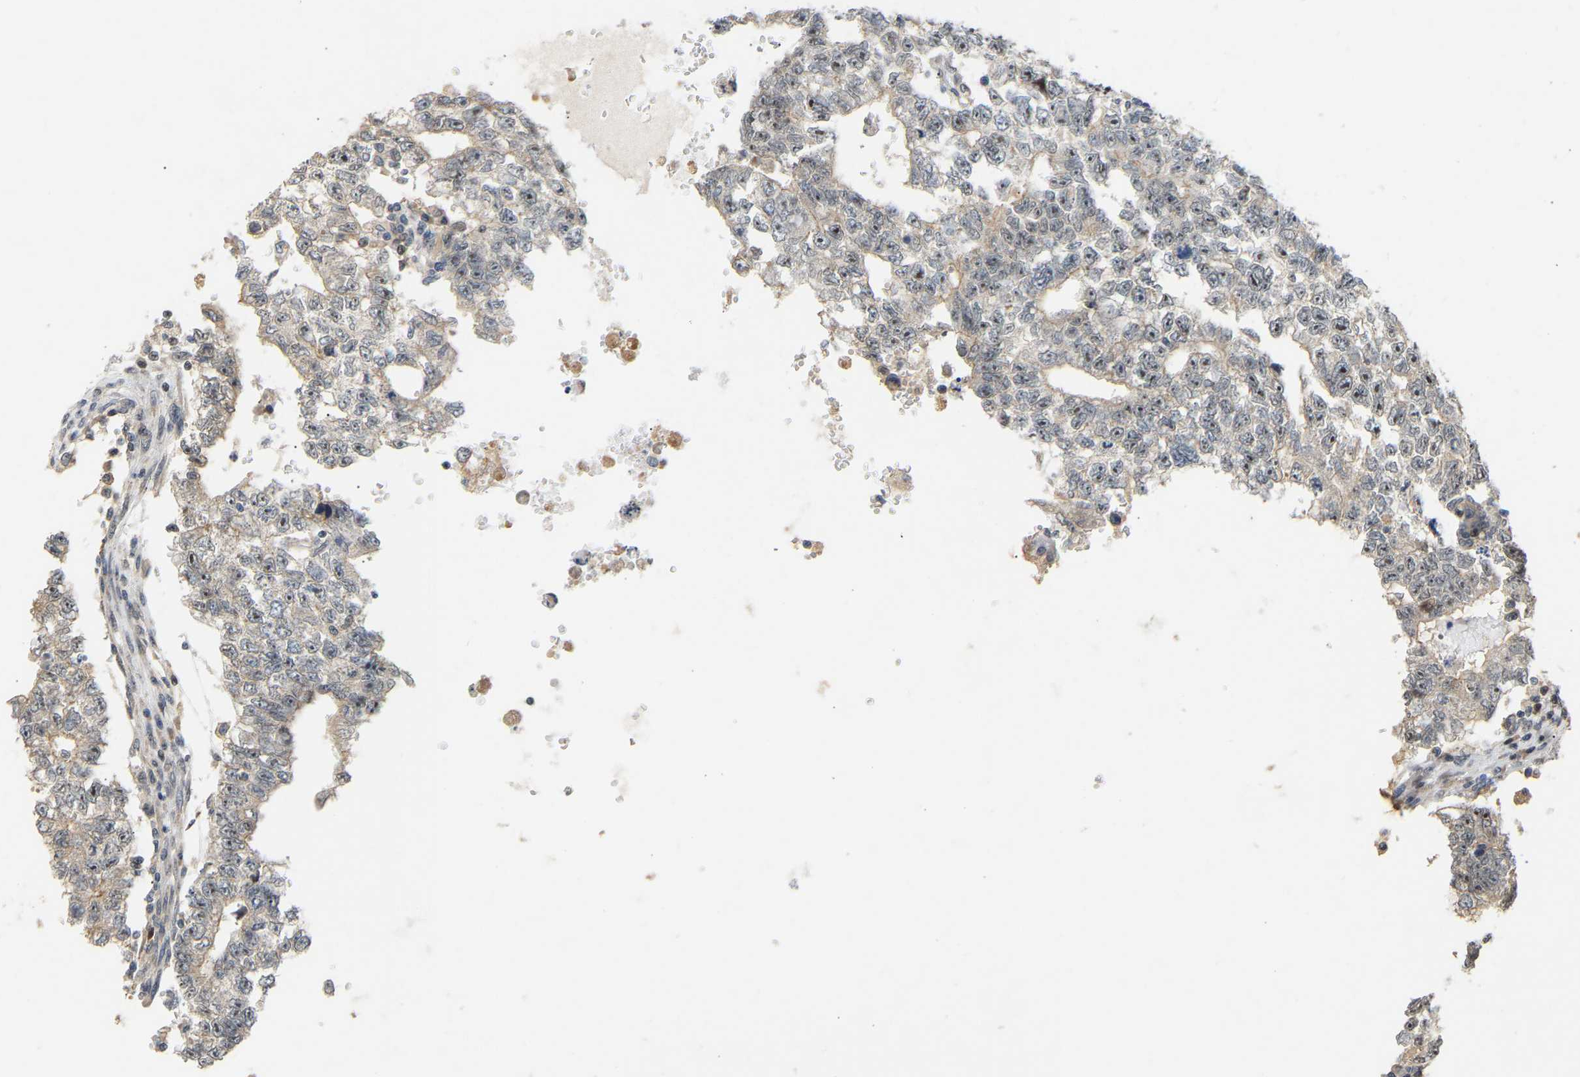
{"staining": {"intensity": "negative", "quantity": "none", "location": "none"}, "tissue": "testis cancer", "cell_type": "Tumor cells", "image_type": "cancer", "snomed": [{"axis": "morphology", "description": "Seminoma, NOS"}, {"axis": "morphology", "description": "Carcinoma, Embryonal, NOS"}, {"axis": "topography", "description": "Testis"}], "caption": "This is an immunohistochemistry micrograph of human seminoma (testis). There is no expression in tumor cells.", "gene": "PTPN4", "patient": {"sex": "male", "age": 38}}